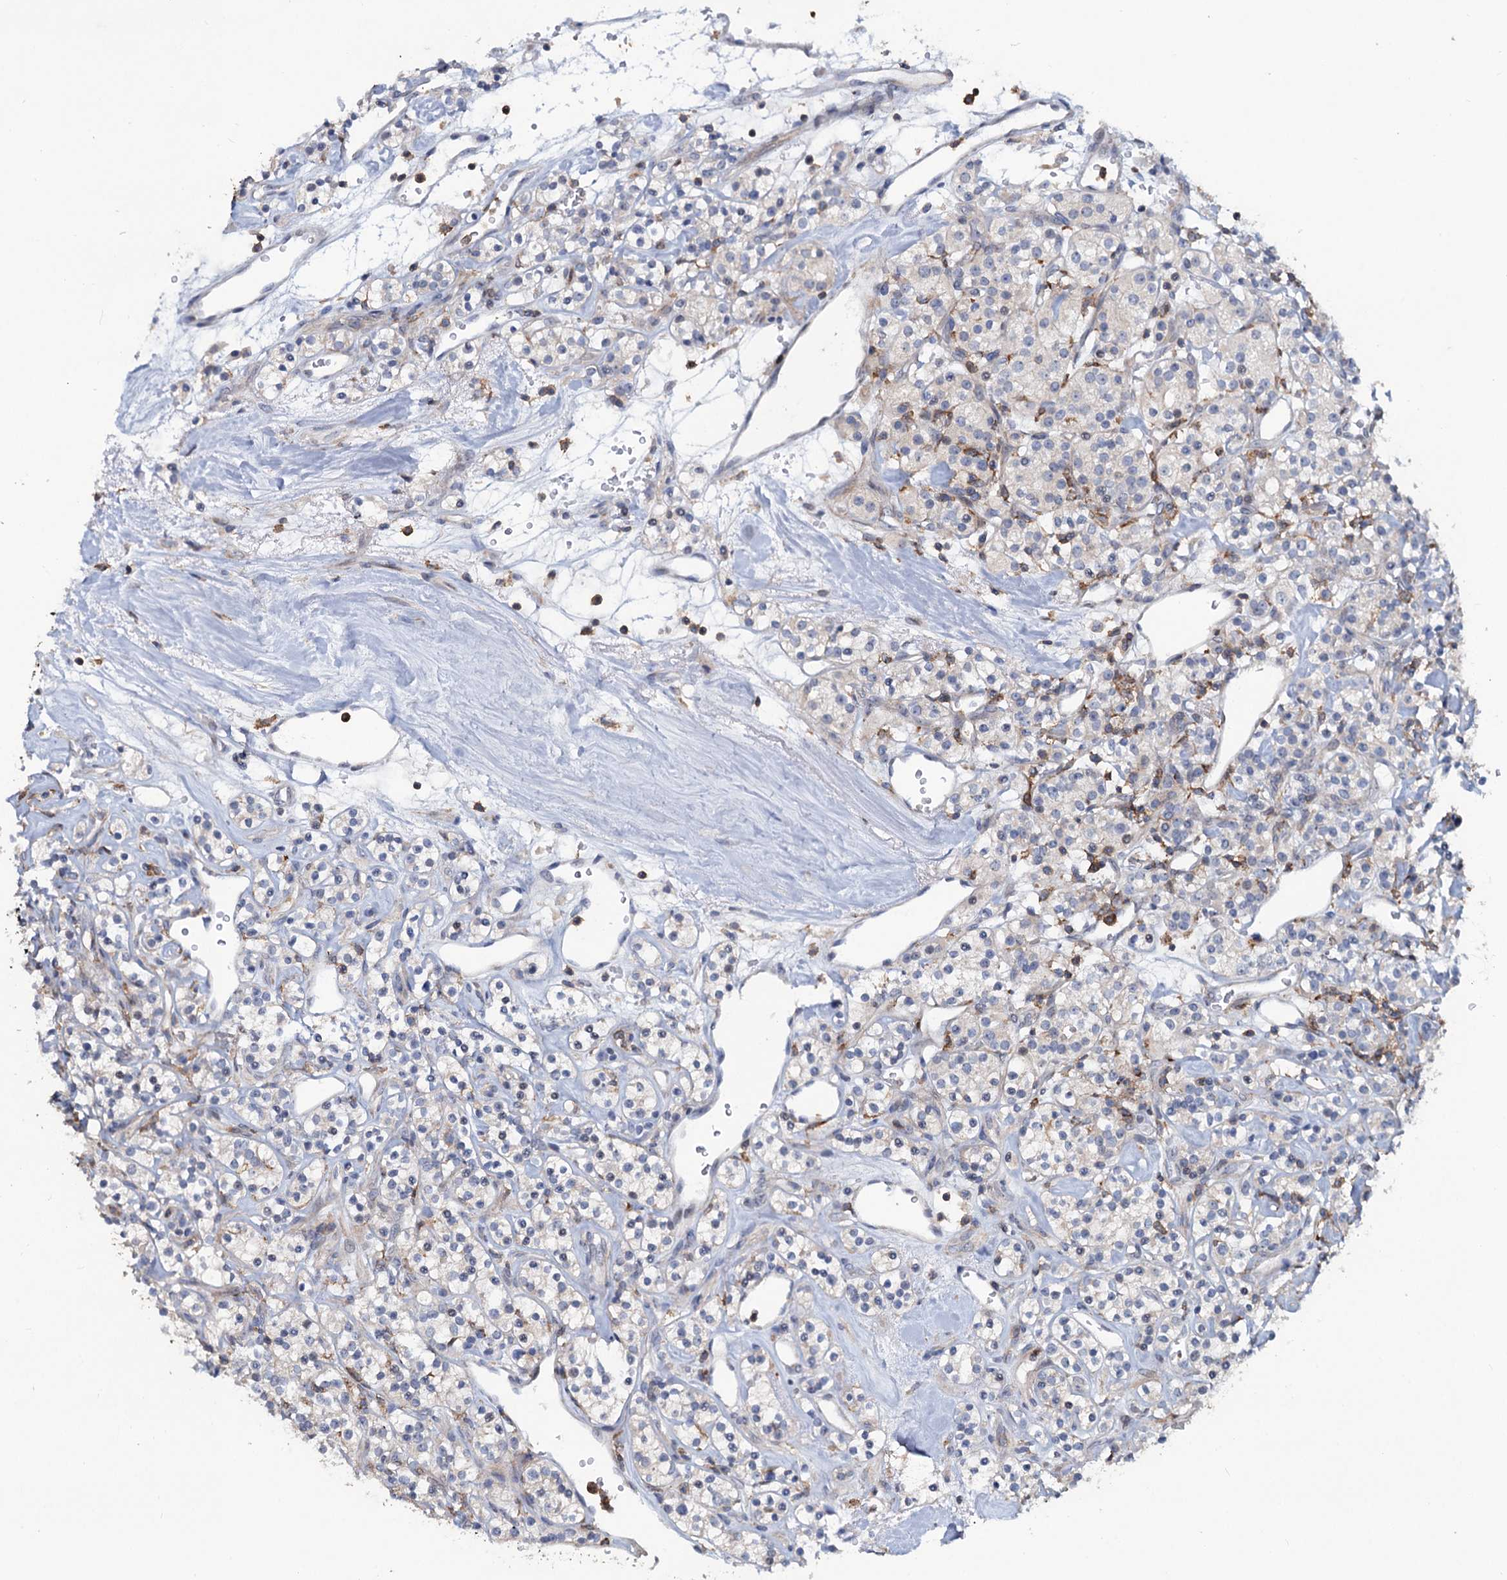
{"staining": {"intensity": "negative", "quantity": "none", "location": "none"}, "tissue": "renal cancer", "cell_type": "Tumor cells", "image_type": "cancer", "snomed": [{"axis": "morphology", "description": "Adenocarcinoma, NOS"}, {"axis": "topography", "description": "Kidney"}], "caption": "High power microscopy micrograph of an IHC photomicrograph of adenocarcinoma (renal), revealing no significant staining in tumor cells. (Stains: DAB (3,3'-diaminobenzidine) IHC with hematoxylin counter stain, Microscopy: brightfield microscopy at high magnification).", "gene": "LRCH4", "patient": {"sex": "male", "age": 77}}